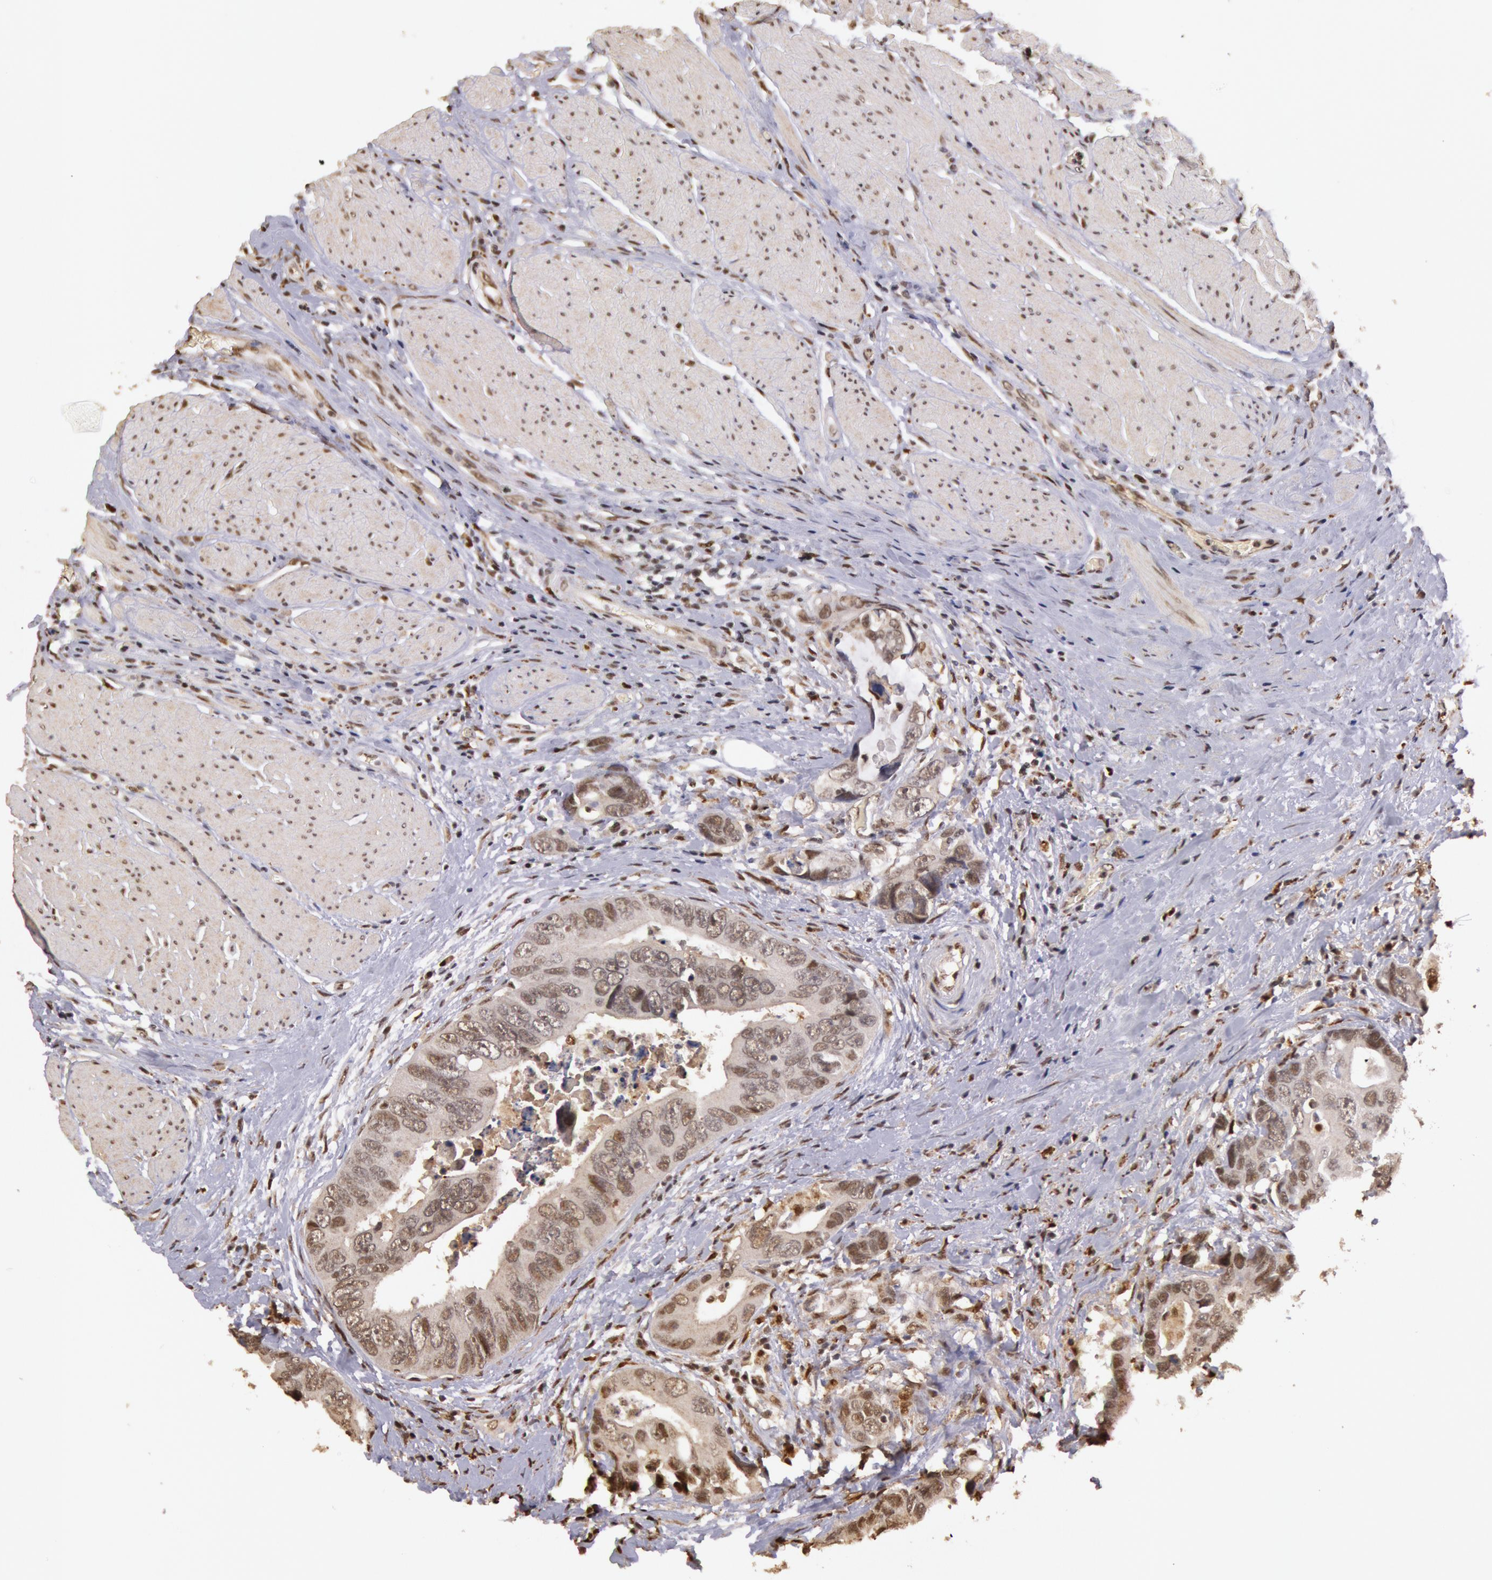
{"staining": {"intensity": "weak", "quantity": ">75%", "location": "nuclear"}, "tissue": "colorectal cancer", "cell_type": "Tumor cells", "image_type": "cancer", "snomed": [{"axis": "morphology", "description": "Adenocarcinoma, NOS"}, {"axis": "topography", "description": "Rectum"}], "caption": "This image displays immunohistochemistry staining of human adenocarcinoma (colorectal), with low weak nuclear staining in about >75% of tumor cells.", "gene": "LIG4", "patient": {"sex": "female", "age": 67}}